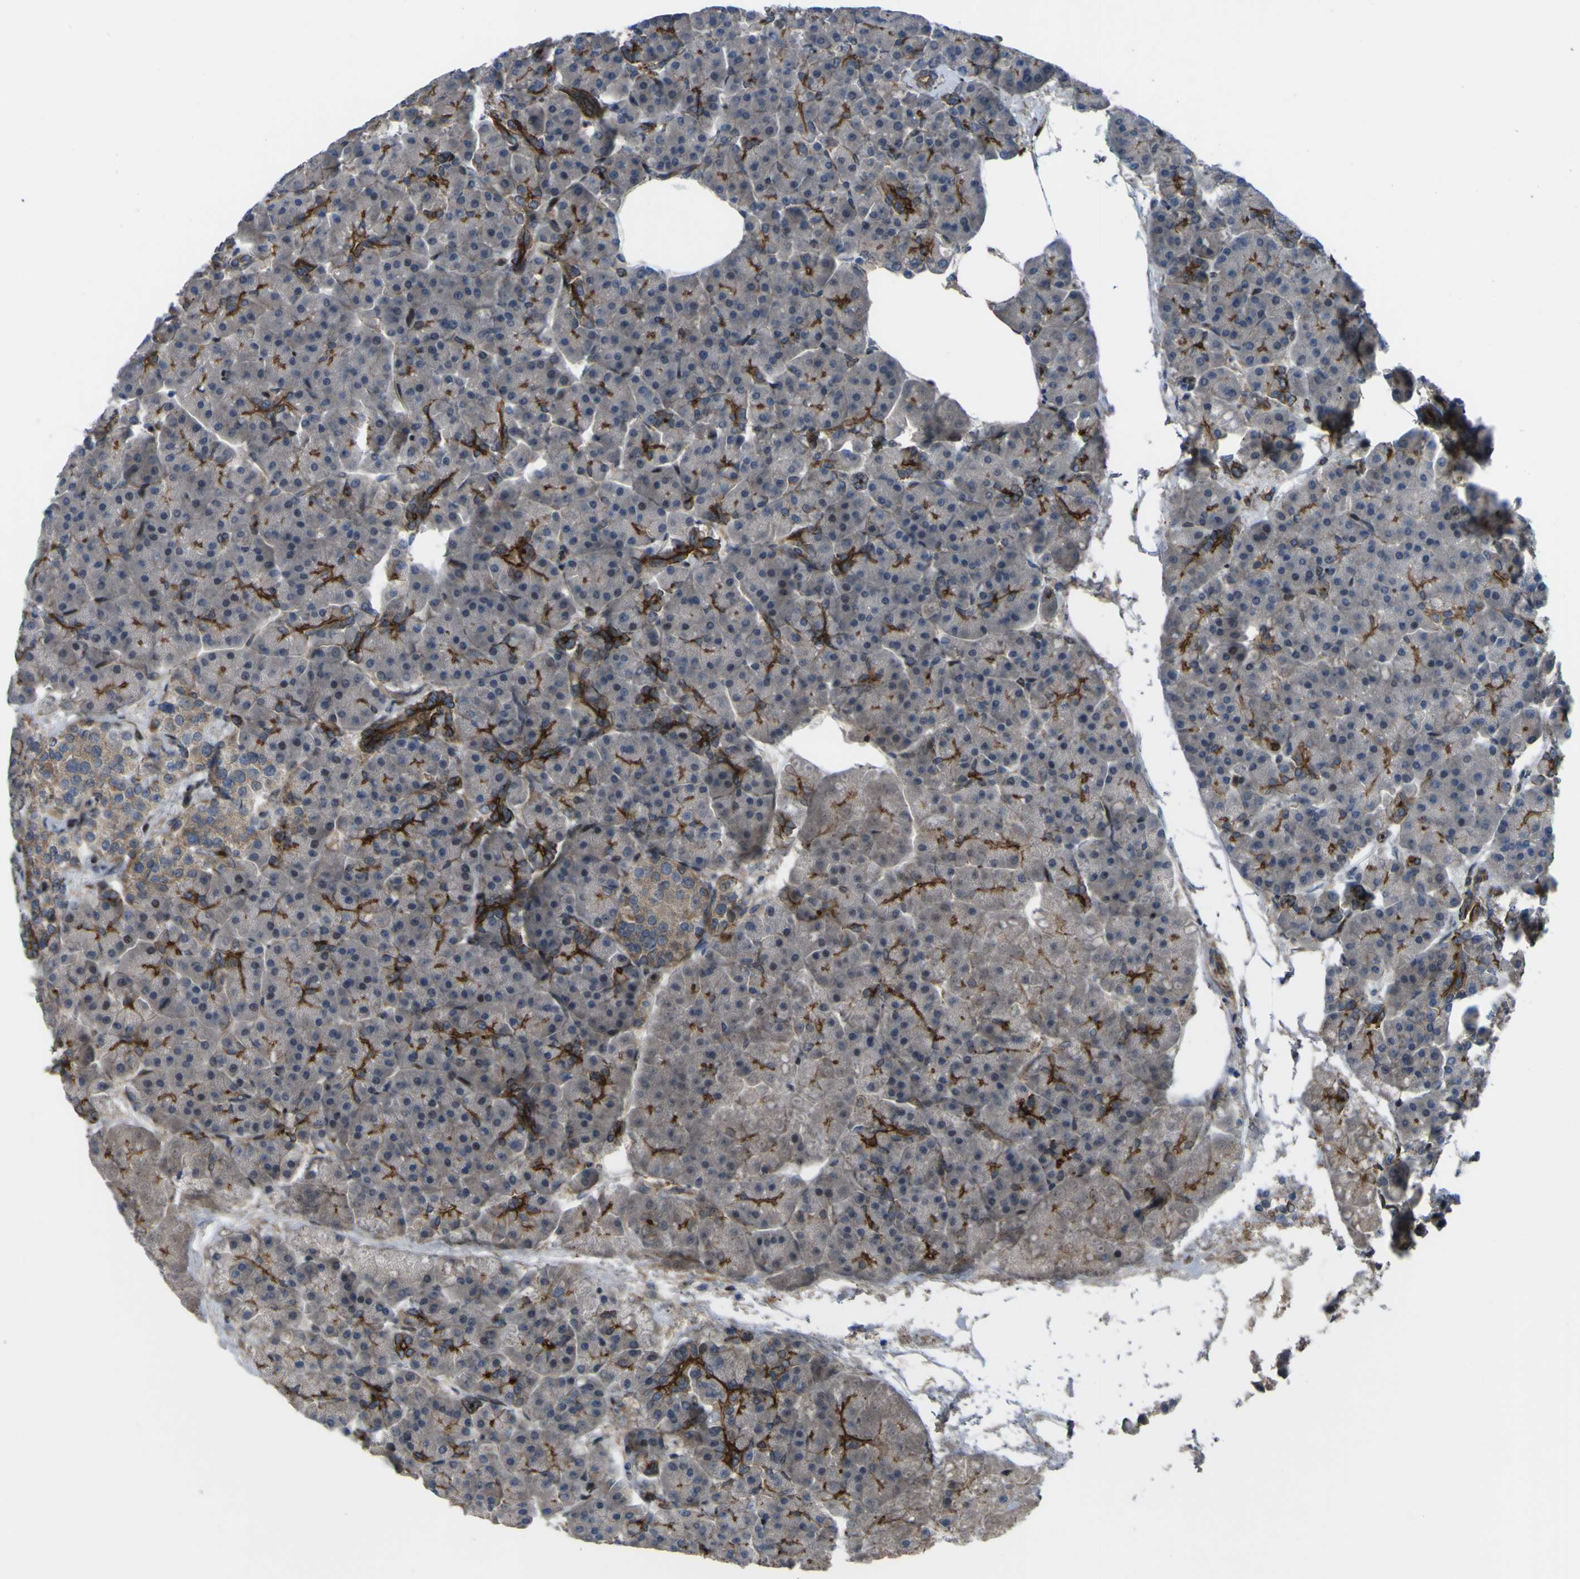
{"staining": {"intensity": "strong", "quantity": ">75%", "location": "cytoplasmic/membranous"}, "tissue": "pancreas", "cell_type": "Exocrine glandular cells", "image_type": "normal", "snomed": [{"axis": "morphology", "description": "Normal tissue, NOS"}, {"axis": "topography", "description": "Pancreas"}], "caption": "This is a photomicrograph of immunohistochemistry staining of normal pancreas, which shows strong expression in the cytoplasmic/membranous of exocrine glandular cells.", "gene": "FBXO30", "patient": {"sex": "female", "age": 70}}